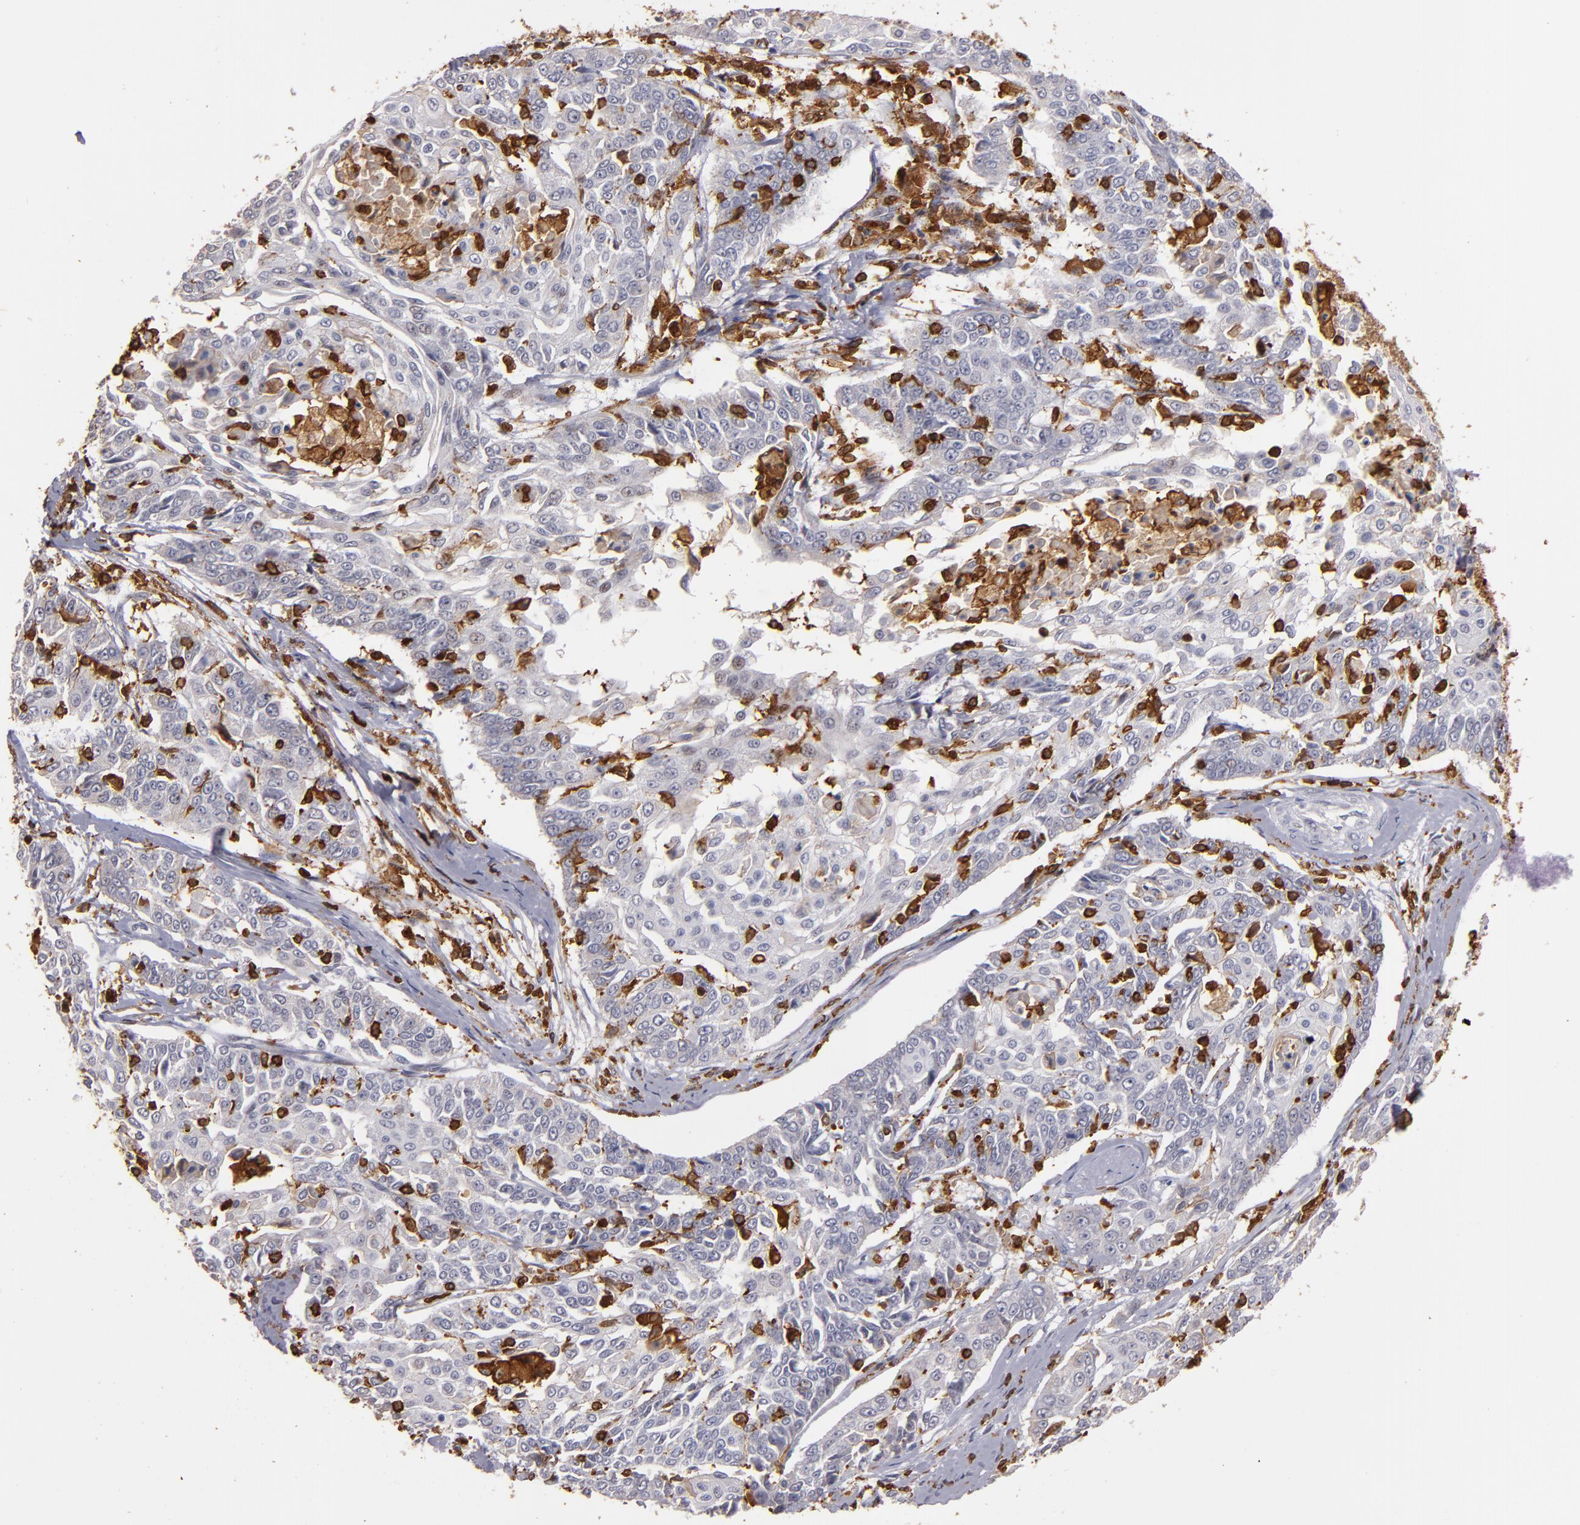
{"staining": {"intensity": "weak", "quantity": "<25%", "location": "cytoplasmic/membranous,nuclear"}, "tissue": "cervical cancer", "cell_type": "Tumor cells", "image_type": "cancer", "snomed": [{"axis": "morphology", "description": "Squamous cell carcinoma, NOS"}, {"axis": "topography", "description": "Cervix"}], "caption": "A photomicrograph of human cervical squamous cell carcinoma is negative for staining in tumor cells.", "gene": "WAS", "patient": {"sex": "female", "age": 64}}